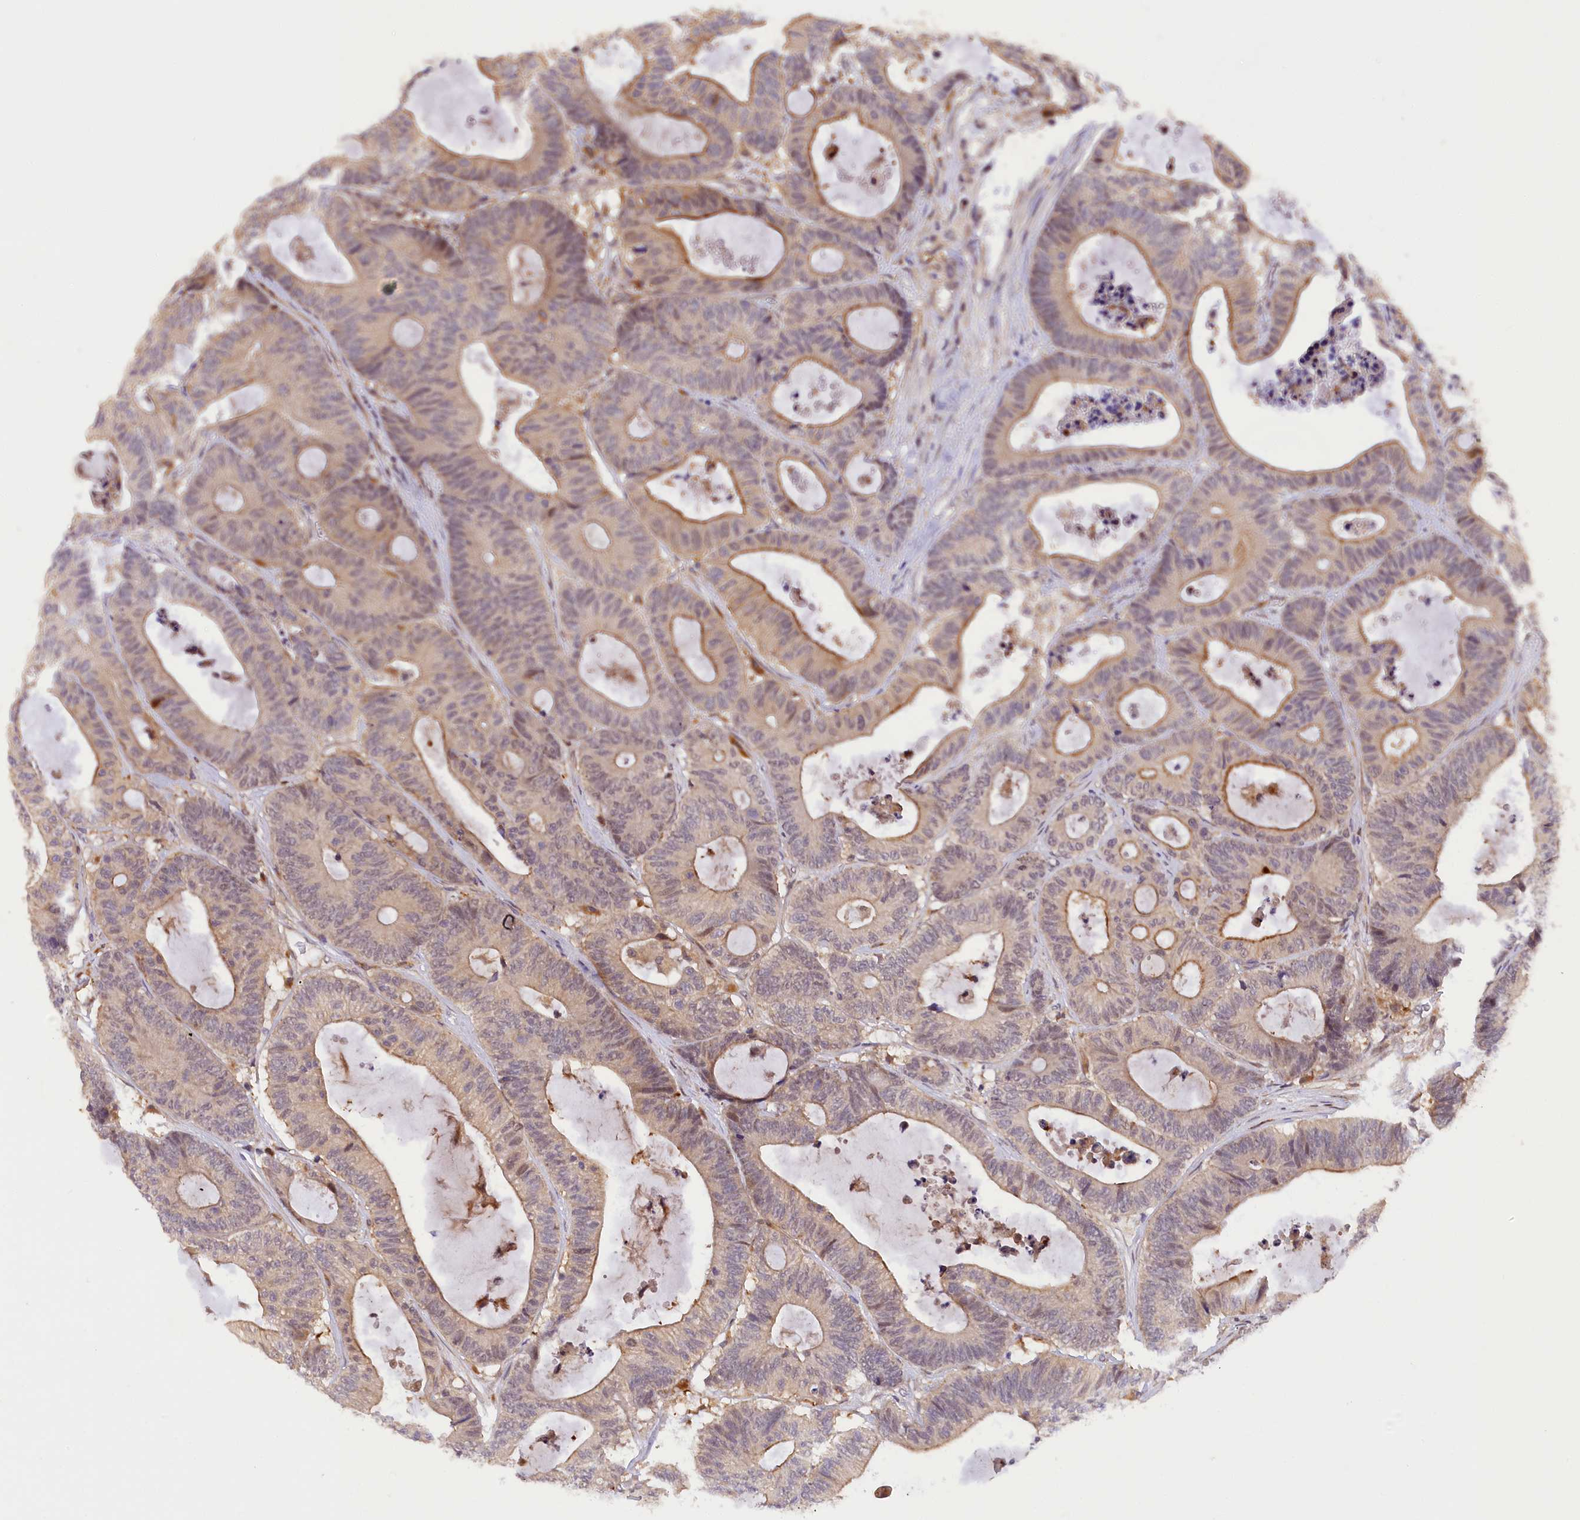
{"staining": {"intensity": "moderate", "quantity": "<25%", "location": "cytoplasmic/membranous"}, "tissue": "colorectal cancer", "cell_type": "Tumor cells", "image_type": "cancer", "snomed": [{"axis": "morphology", "description": "Adenocarcinoma, NOS"}, {"axis": "topography", "description": "Colon"}], "caption": "Protein staining by immunohistochemistry (IHC) demonstrates moderate cytoplasmic/membranous expression in approximately <25% of tumor cells in colorectal adenocarcinoma. The staining is performed using DAB (3,3'-diaminobenzidine) brown chromogen to label protein expression. The nuclei are counter-stained blue using hematoxylin.", "gene": "SAMD4A", "patient": {"sex": "female", "age": 84}}